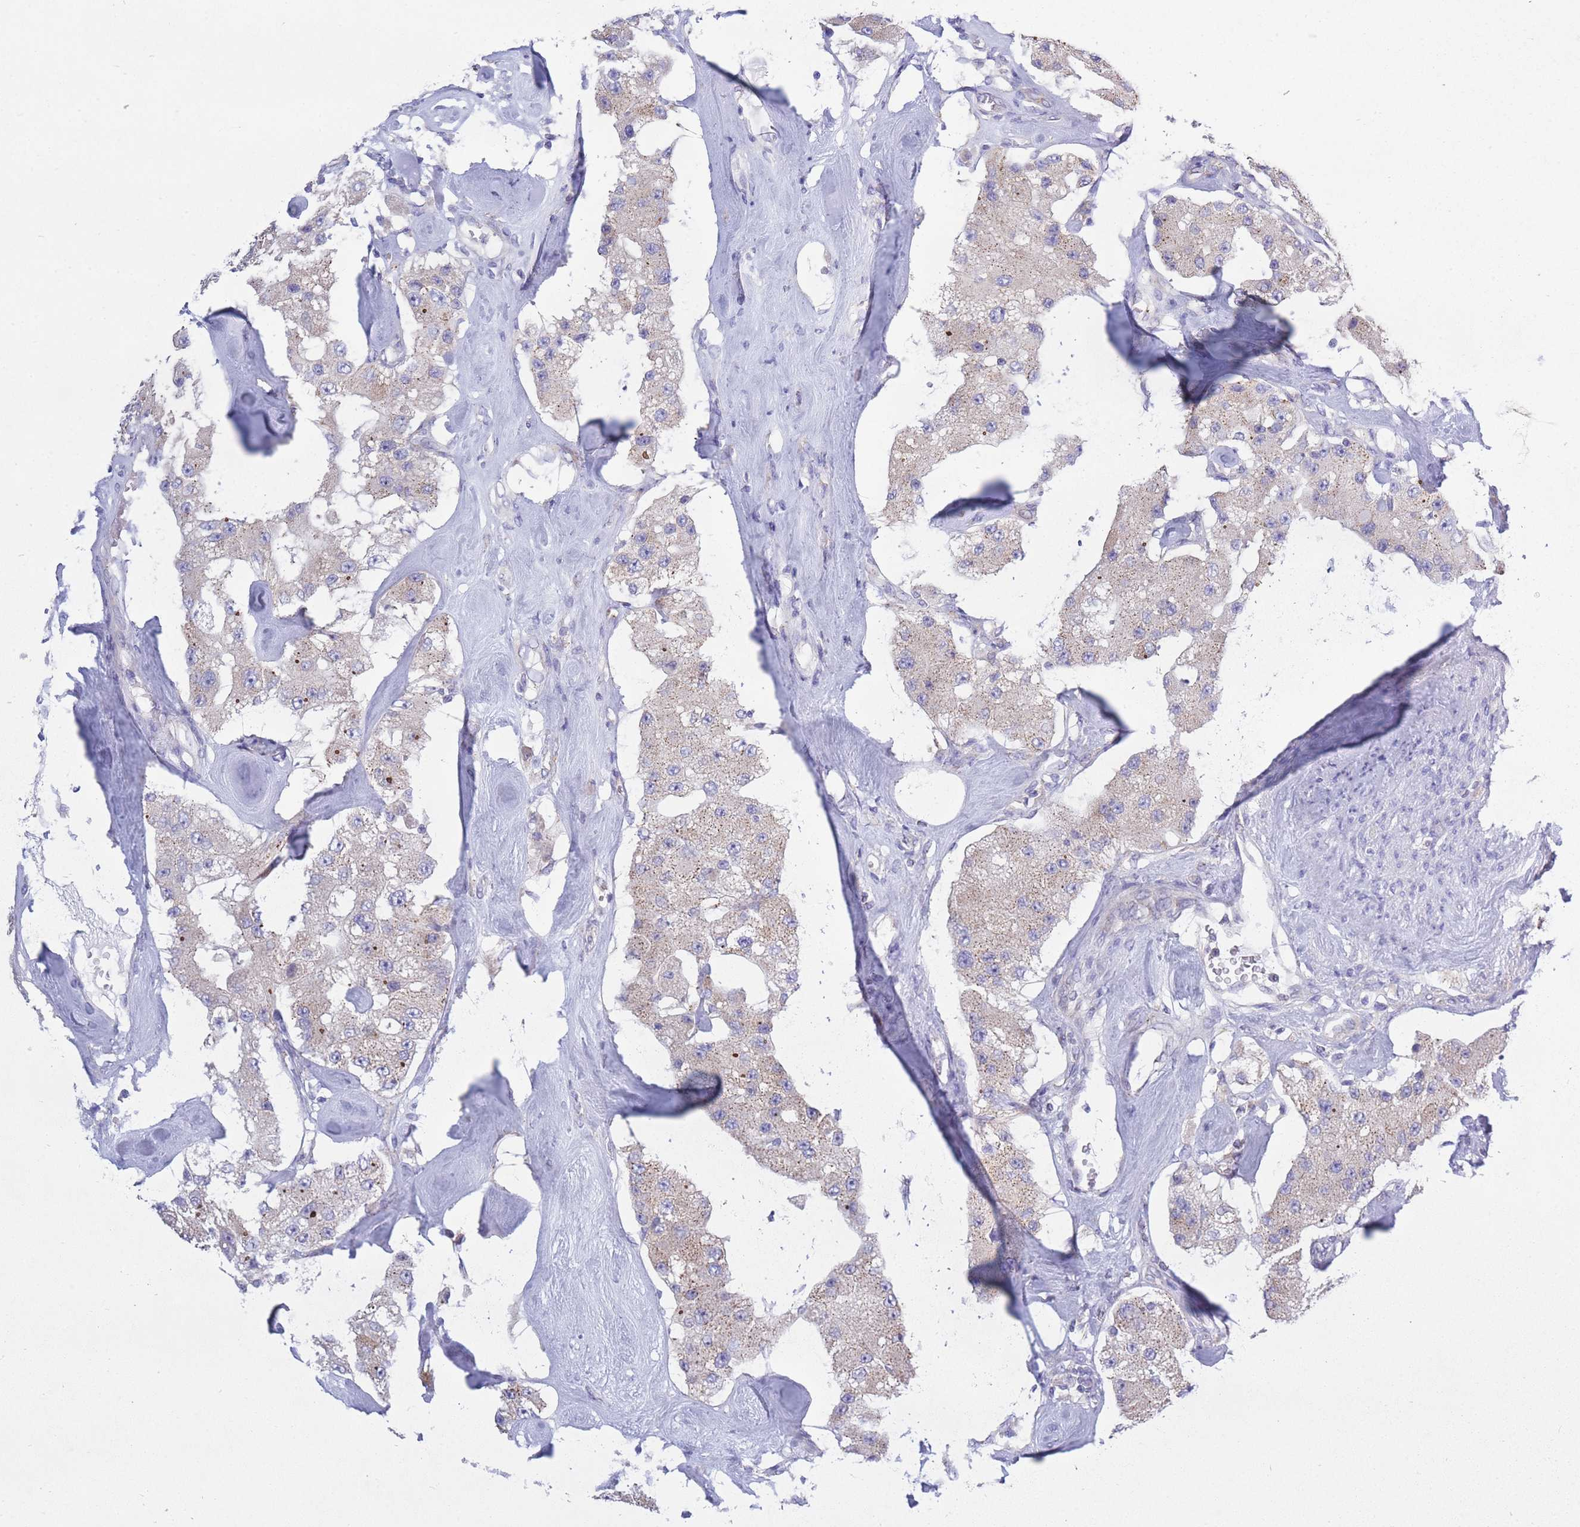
{"staining": {"intensity": "moderate", "quantity": "<25%", "location": "cytoplasmic/membranous"}, "tissue": "carcinoid", "cell_type": "Tumor cells", "image_type": "cancer", "snomed": [{"axis": "morphology", "description": "Carcinoid, malignant, NOS"}, {"axis": "topography", "description": "Pancreas"}], "caption": "Carcinoid (malignant) stained with immunohistochemistry (IHC) shows moderate cytoplasmic/membranous expression in approximately <25% of tumor cells.", "gene": "COPG2", "patient": {"sex": "male", "age": 41}}